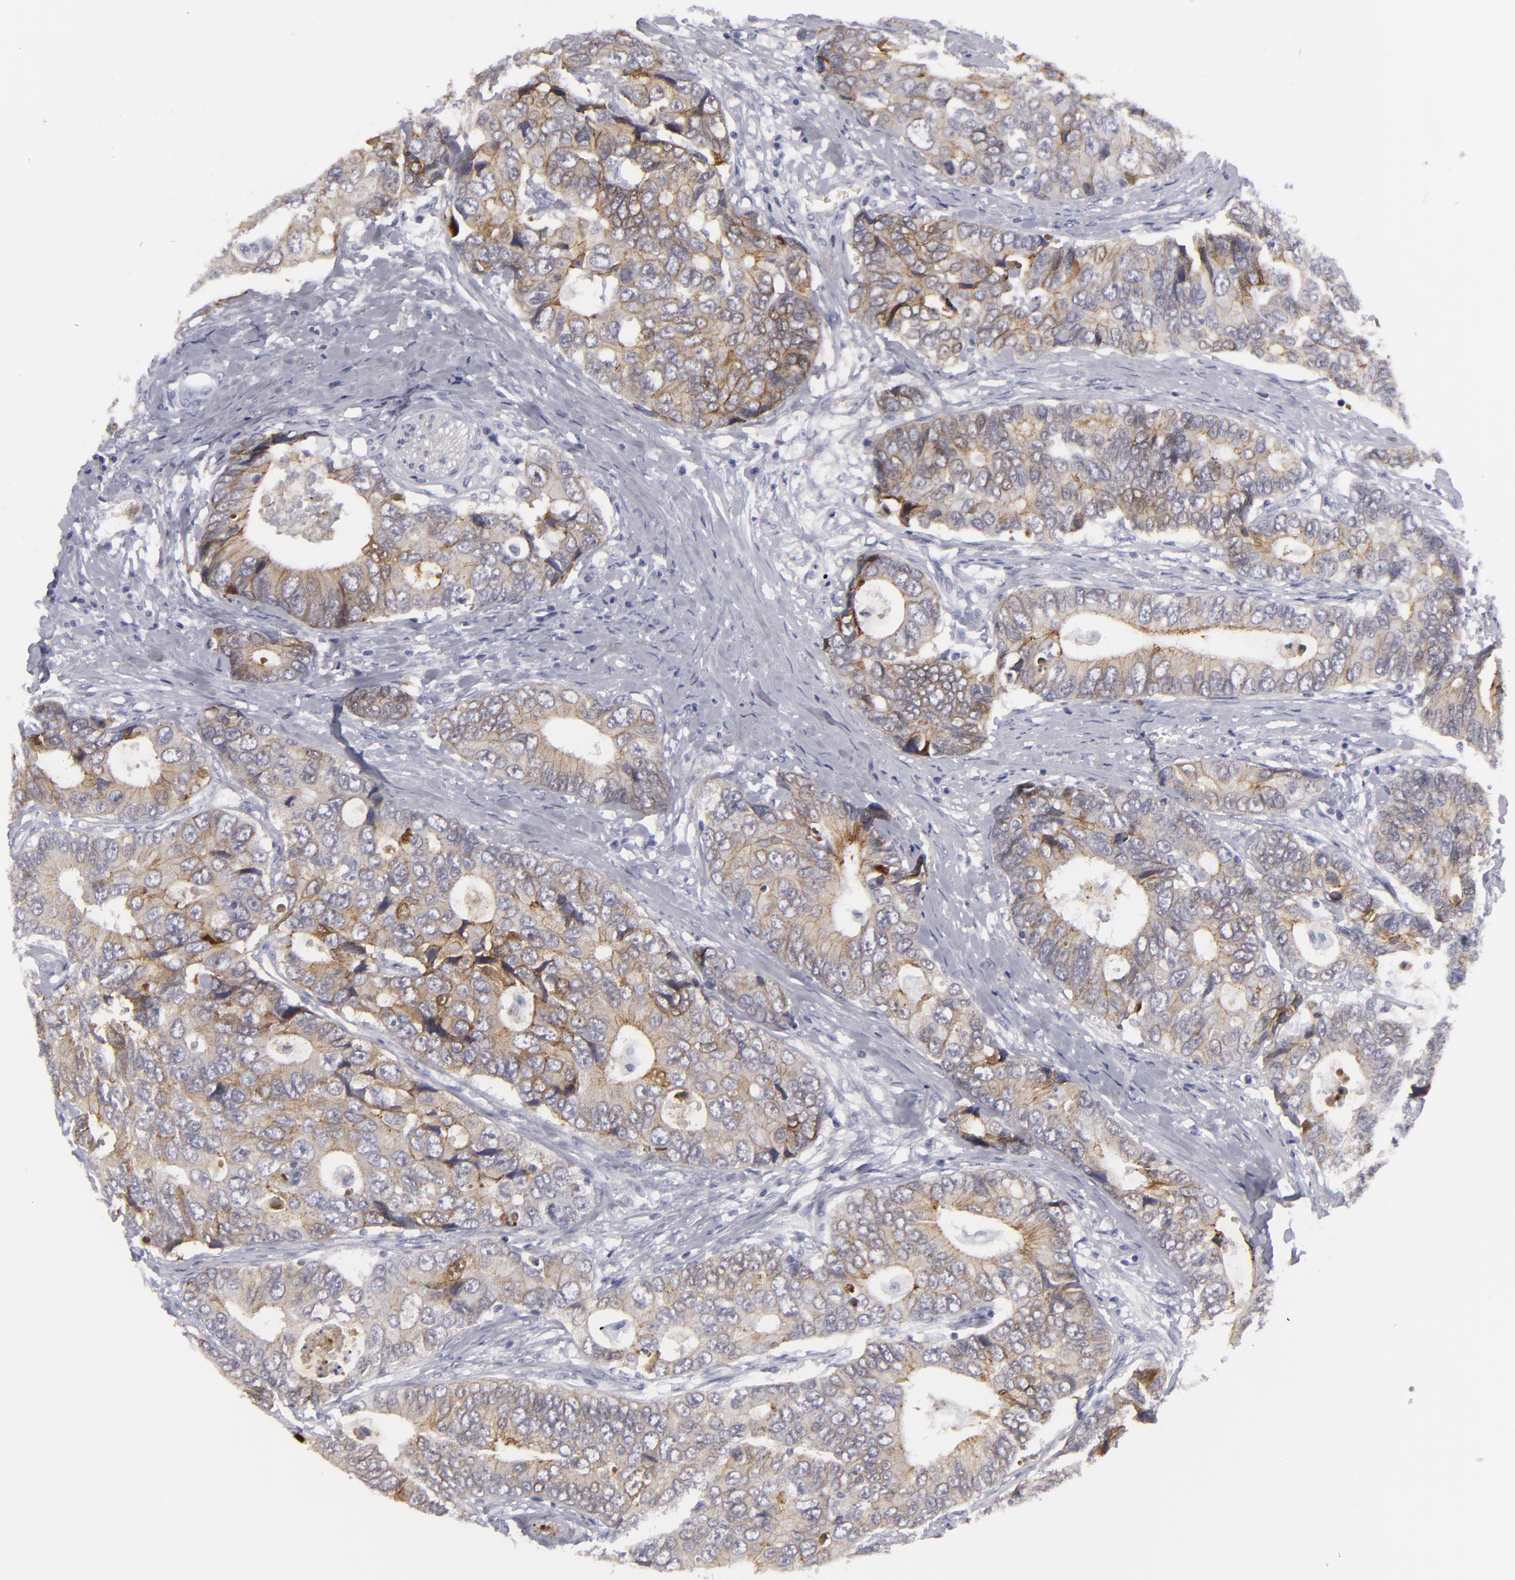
{"staining": {"intensity": "moderate", "quantity": ">75%", "location": "cytoplasmic/membranous"}, "tissue": "colorectal cancer", "cell_type": "Tumor cells", "image_type": "cancer", "snomed": [{"axis": "morphology", "description": "Adenocarcinoma, NOS"}, {"axis": "topography", "description": "Rectum"}], "caption": "High-magnification brightfield microscopy of colorectal cancer stained with DAB (3,3'-diaminobenzidine) (brown) and counterstained with hematoxylin (blue). tumor cells exhibit moderate cytoplasmic/membranous expression is appreciated in about>75% of cells.", "gene": "JUP", "patient": {"sex": "female", "age": 67}}